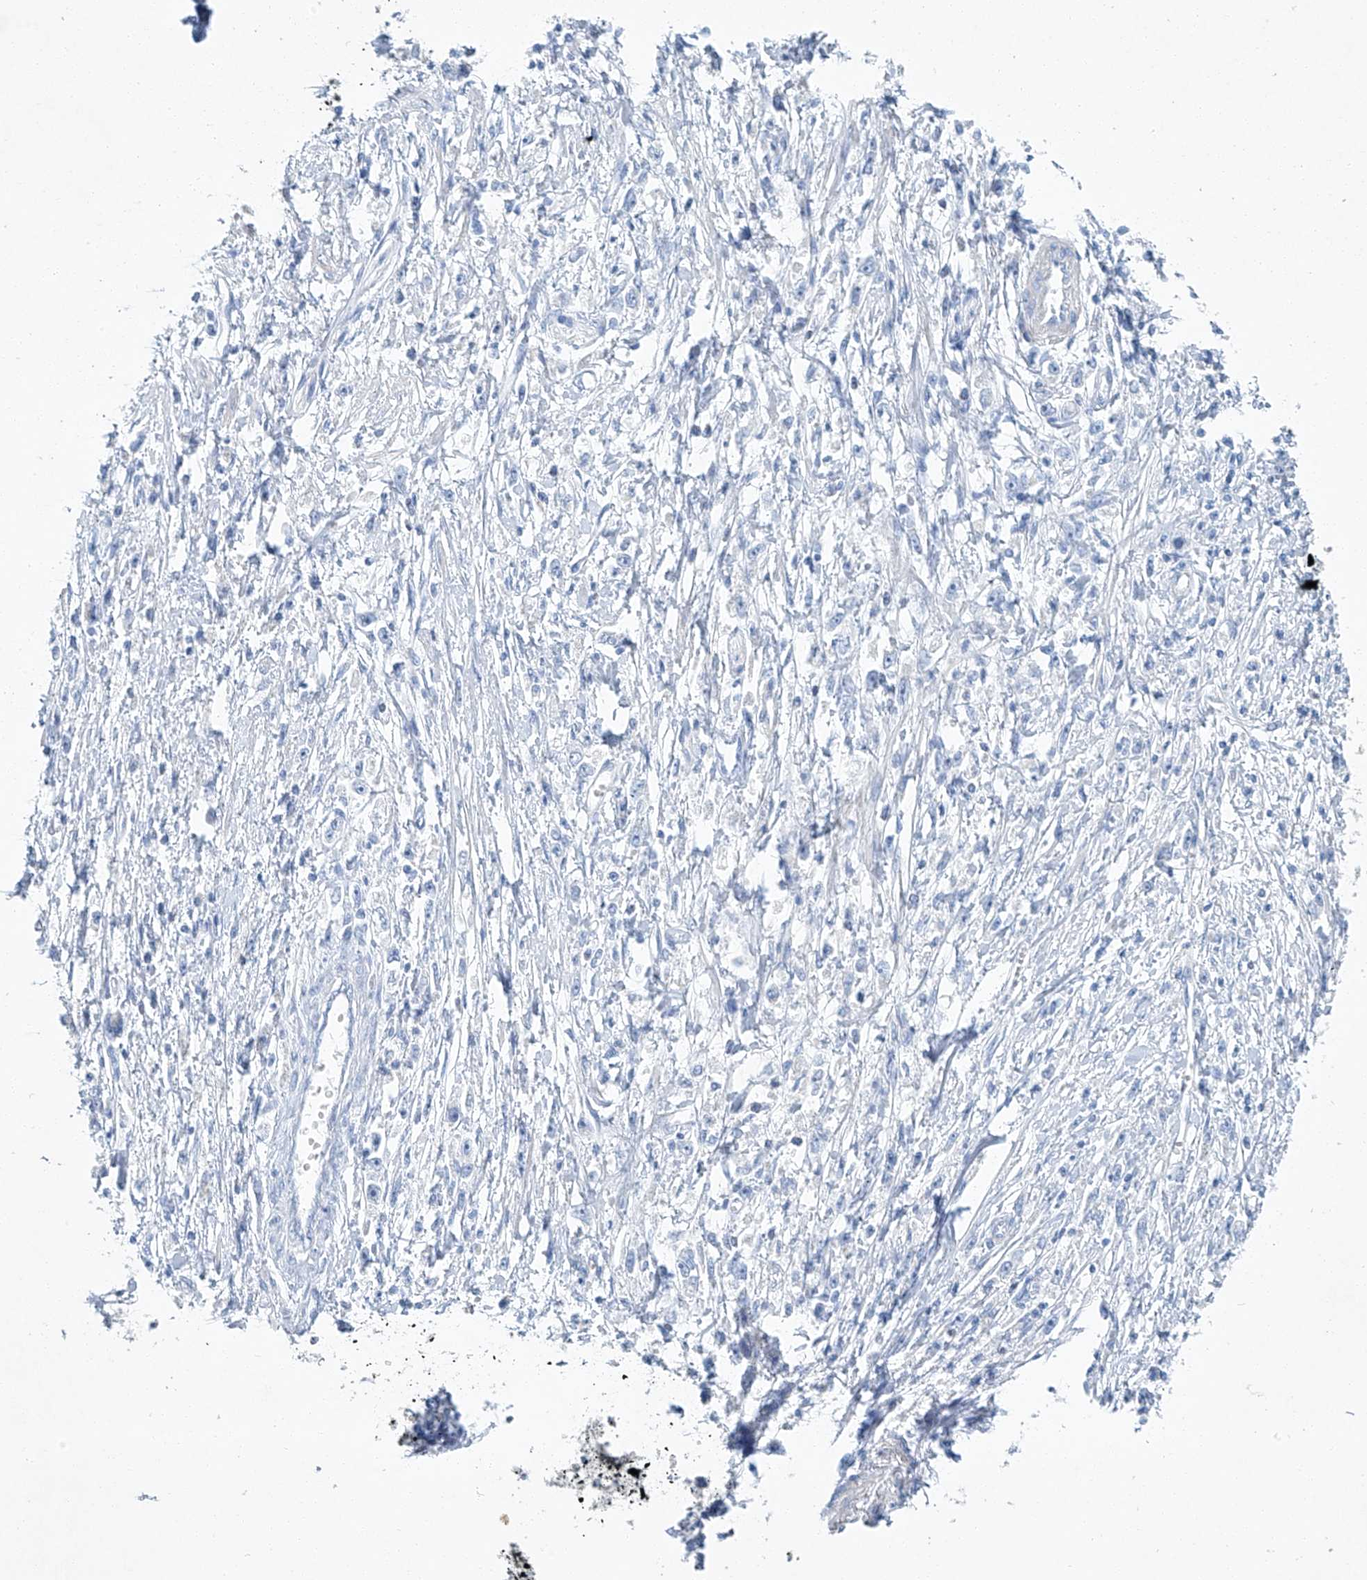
{"staining": {"intensity": "negative", "quantity": "none", "location": "none"}, "tissue": "stomach cancer", "cell_type": "Tumor cells", "image_type": "cancer", "snomed": [{"axis": "morphology", "description": "Adenocarcinoma, NOS"}, {"axis": "topography", "description": "Stomach"}], "caption": "A photomicrograph of stomach adenocarcinoma stained for a protein displays no brown staining in tumor cells.", "gene": "C1orf87", "patient": {"sex": "female", "age": 59}}